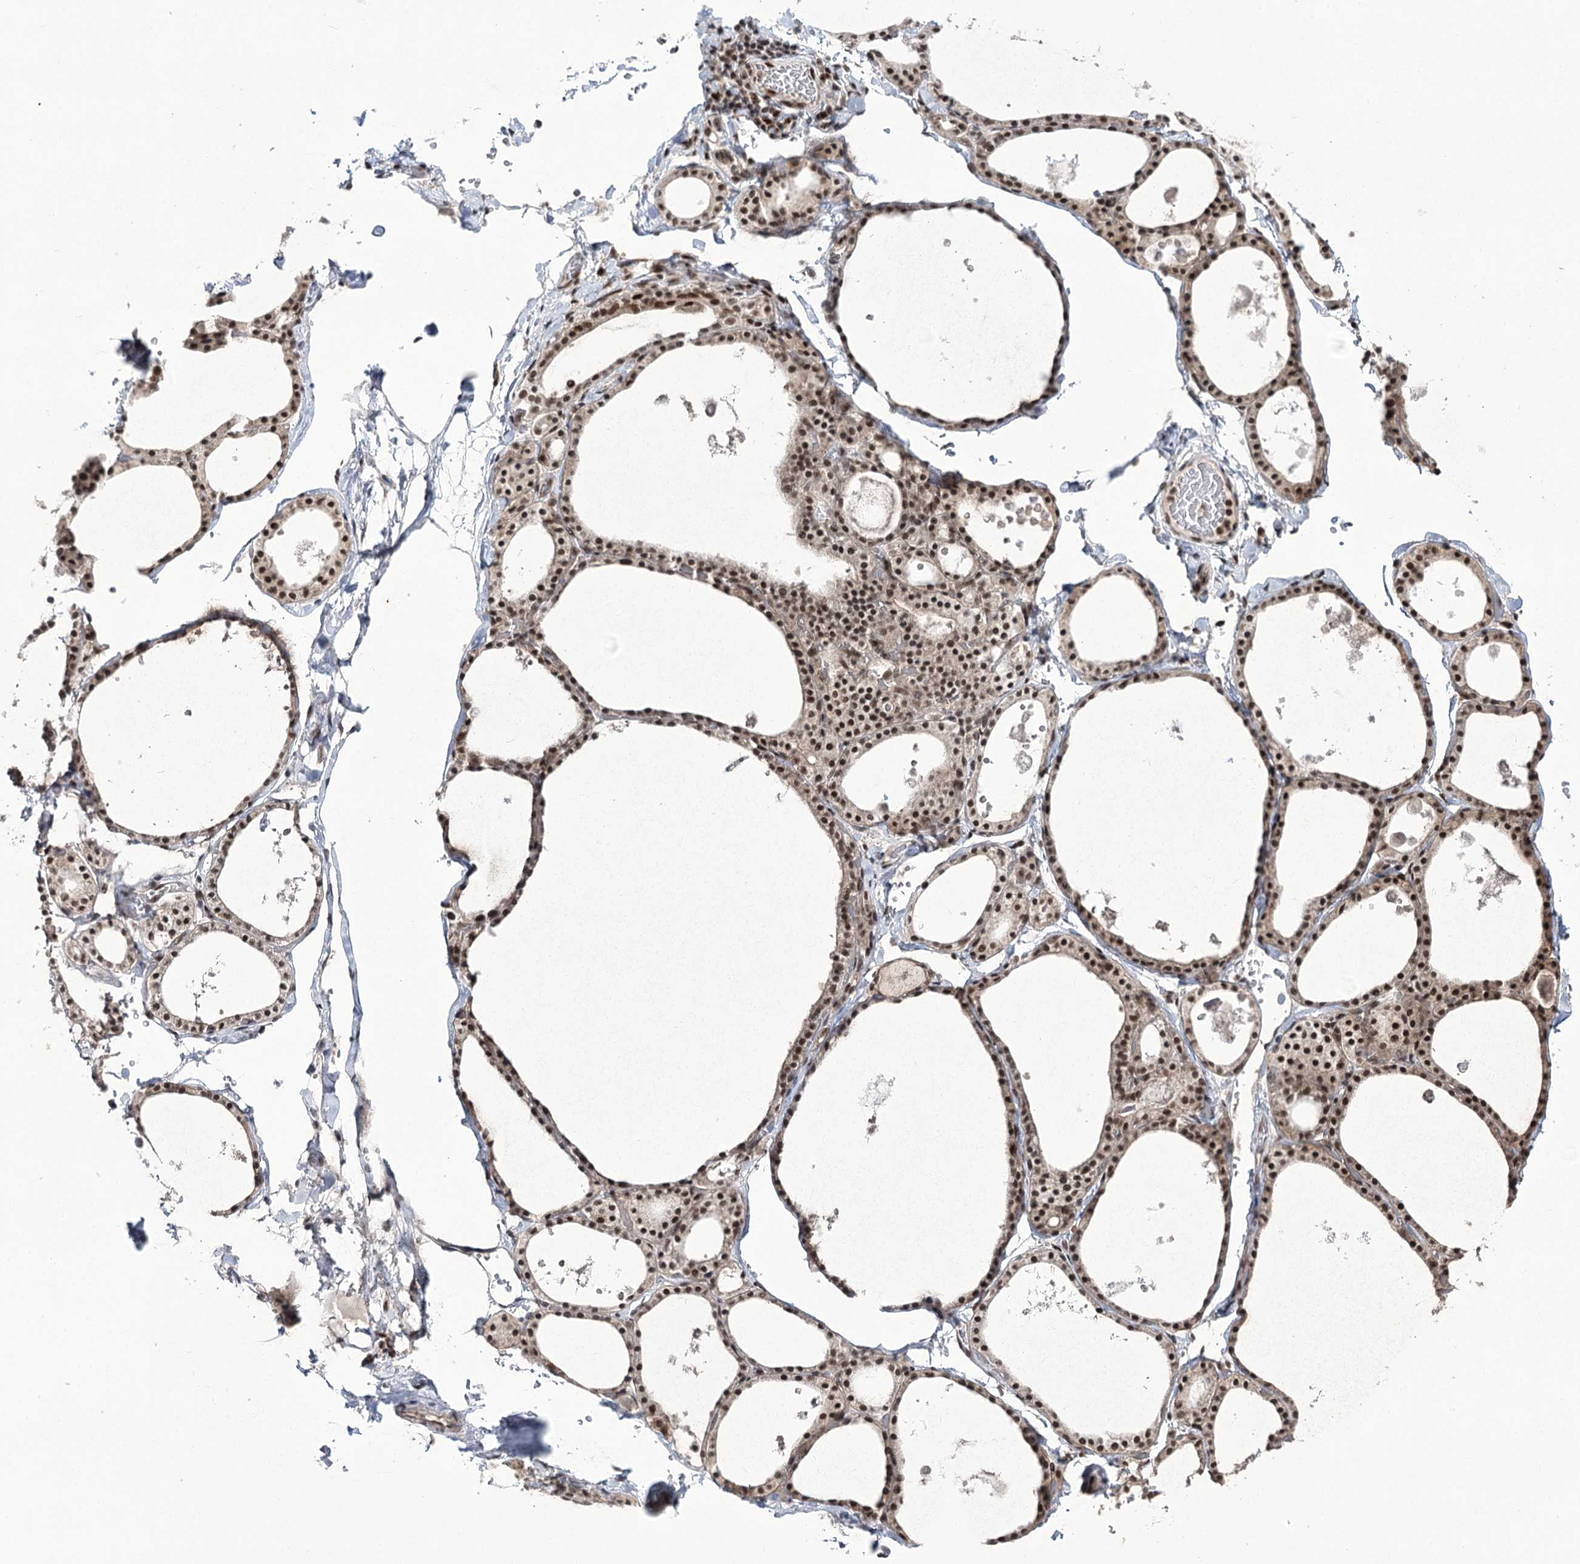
{"staining": {"intensity": "moderate", "quantity": ">75%", "location": "nuclear"}, "tissue": "thyroid gland", "cell_type": "Glandular cells", "image_type": "normal", "snomed": [{"axis": "morphology", "description": "Normal tissue, NOS"}, {"axis": "topography", "description": "Thyroid gland"}], "caption": "A brown stain shows moderate nuclear expression of a protein in glandular cells of normal human thyroid gland. Immunohistochemistry (ihc) stains the protein of interest in brown and the nuclei are stained blue.", "gene": "ERCC3", "patient": {"sex": "male", "age": 56}}